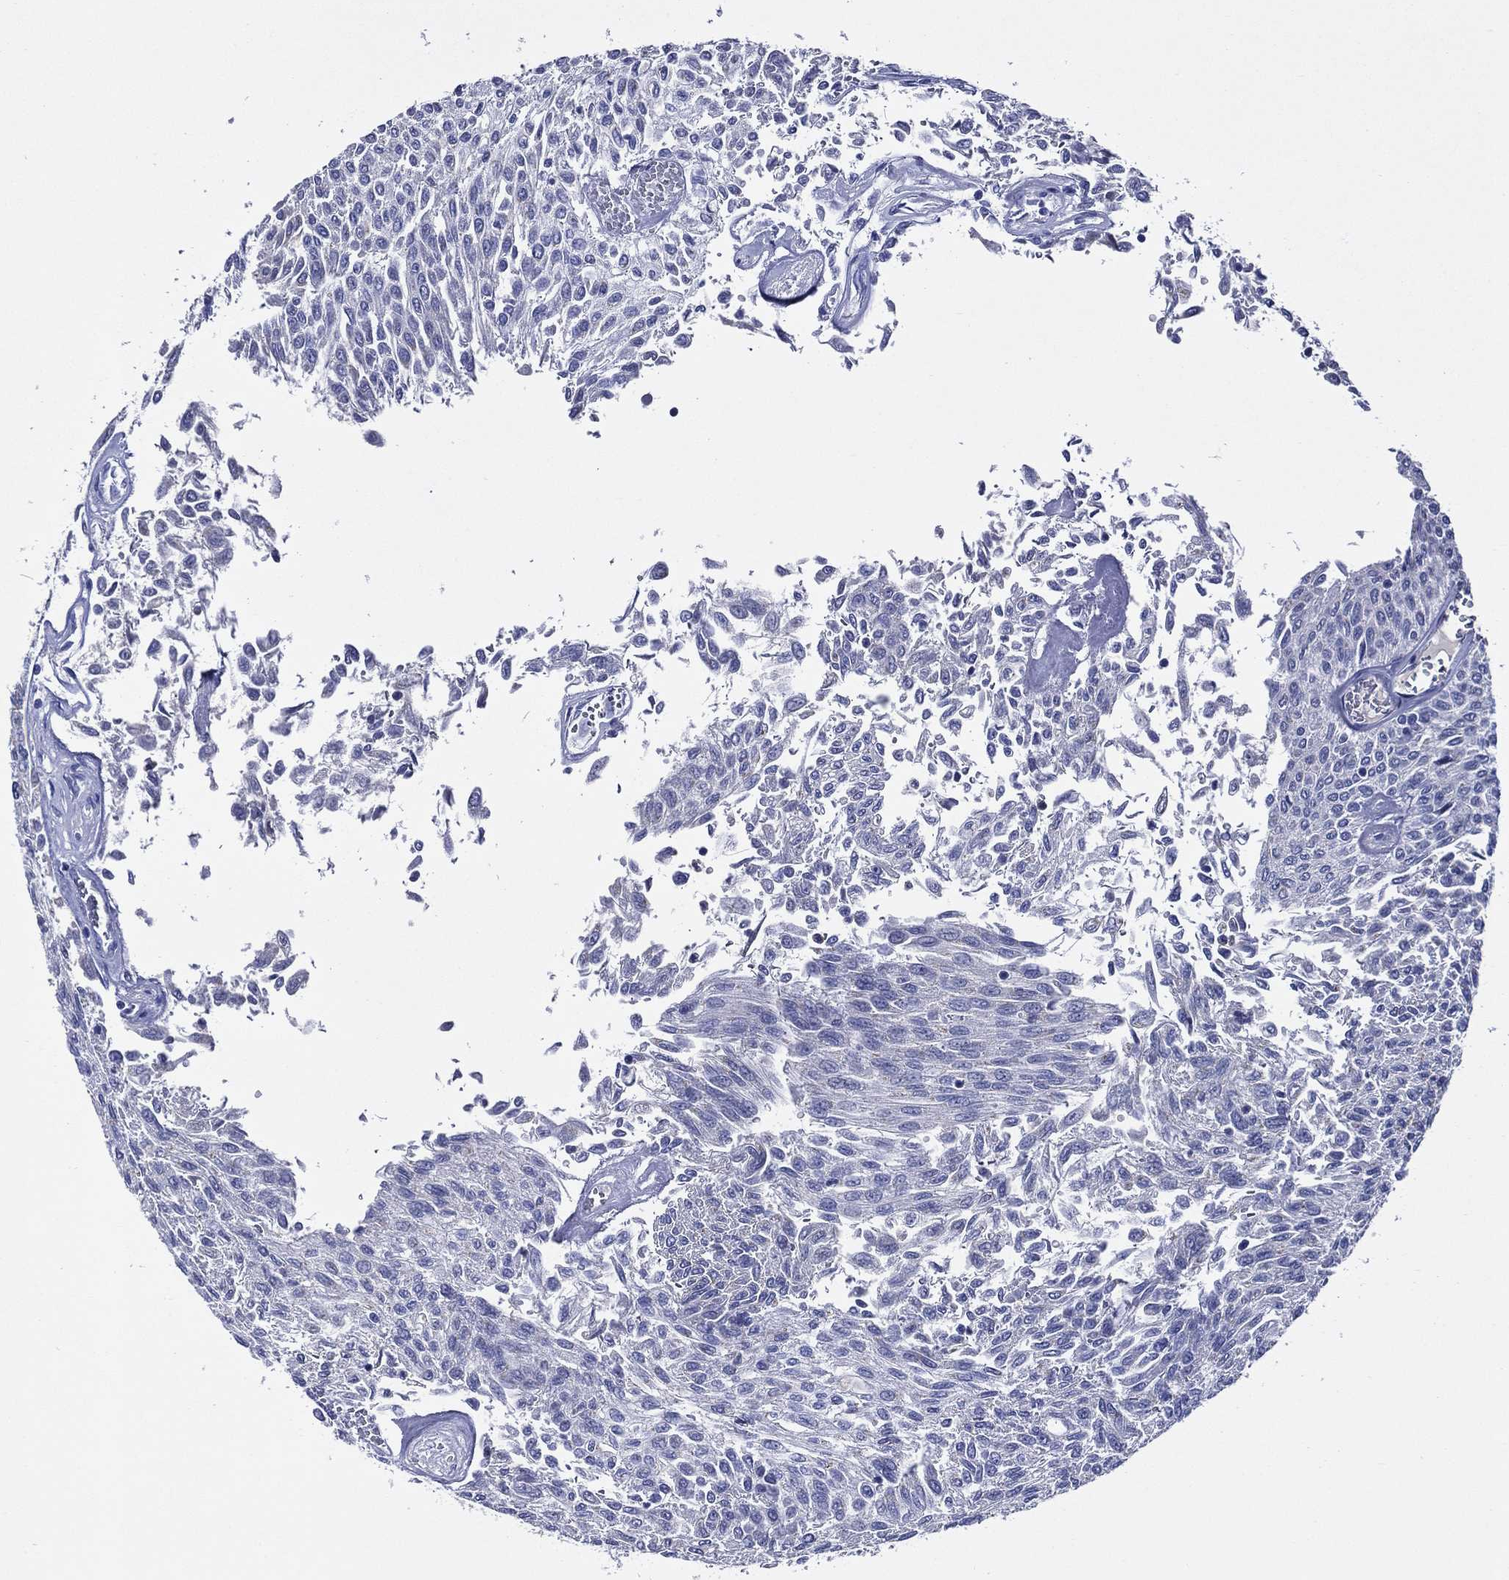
{"staining": {"intensity": "negative", "quantity": "none", "location": "none"}, "tissue": "urothelial cancer", "cell_type": "Tumor cells", "image_type": "cancer", "snomed": [{"axis": "morphology", "description": "Urothelial carcinoma, Low grade"}, {"axis": "topography", "description": "Urinary bladder"}], "caption": "Immunohistochemistry (IHC) of human urothelial cancer reveals no positivity in tumor cells. (DAB (3,3'-diaminobenzidine) immunohistochemistry (IHC) visualized using brightfield microscopy, high magnification).", "gene": "ACE2", "patient": {"sex": "male", "age": 78}}